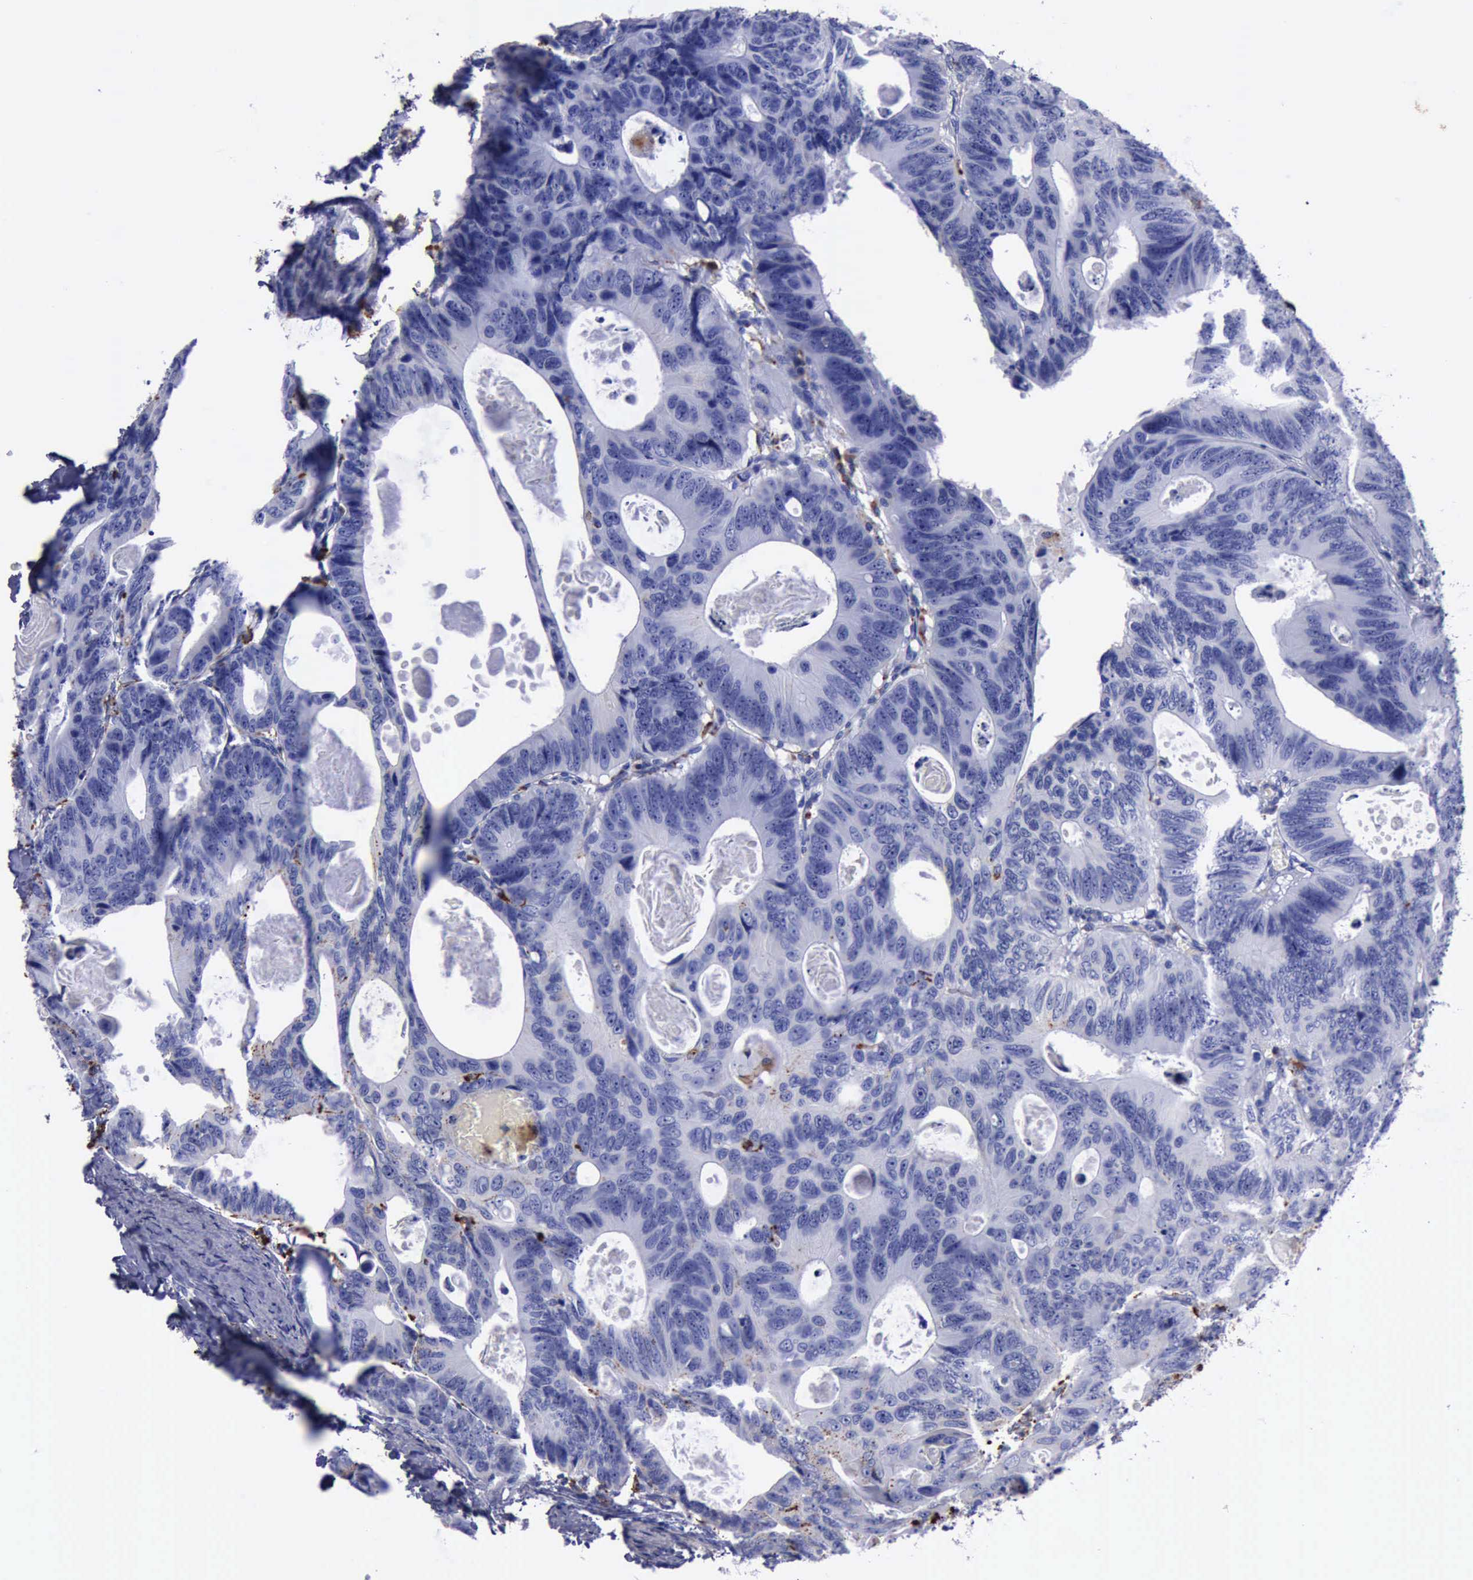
{"staining": {"intensity": "negative", "quantity": "none", "location": "none"}, "tissue": "colorectal cancer", "cell_type": "Tumor cells", "image_type": "cancer", "snomed": [{"axis": "morphology", "description": "Adenocarcinoma, NOS"}, {"axis": "topography", "description": "Colon"}], "caption": "This is an IHC histopathology image of human colorectal cancer. There is no expression in tumor cells.", "gene": "CTSD", "patient": {"sex": "female", "age": 55}}